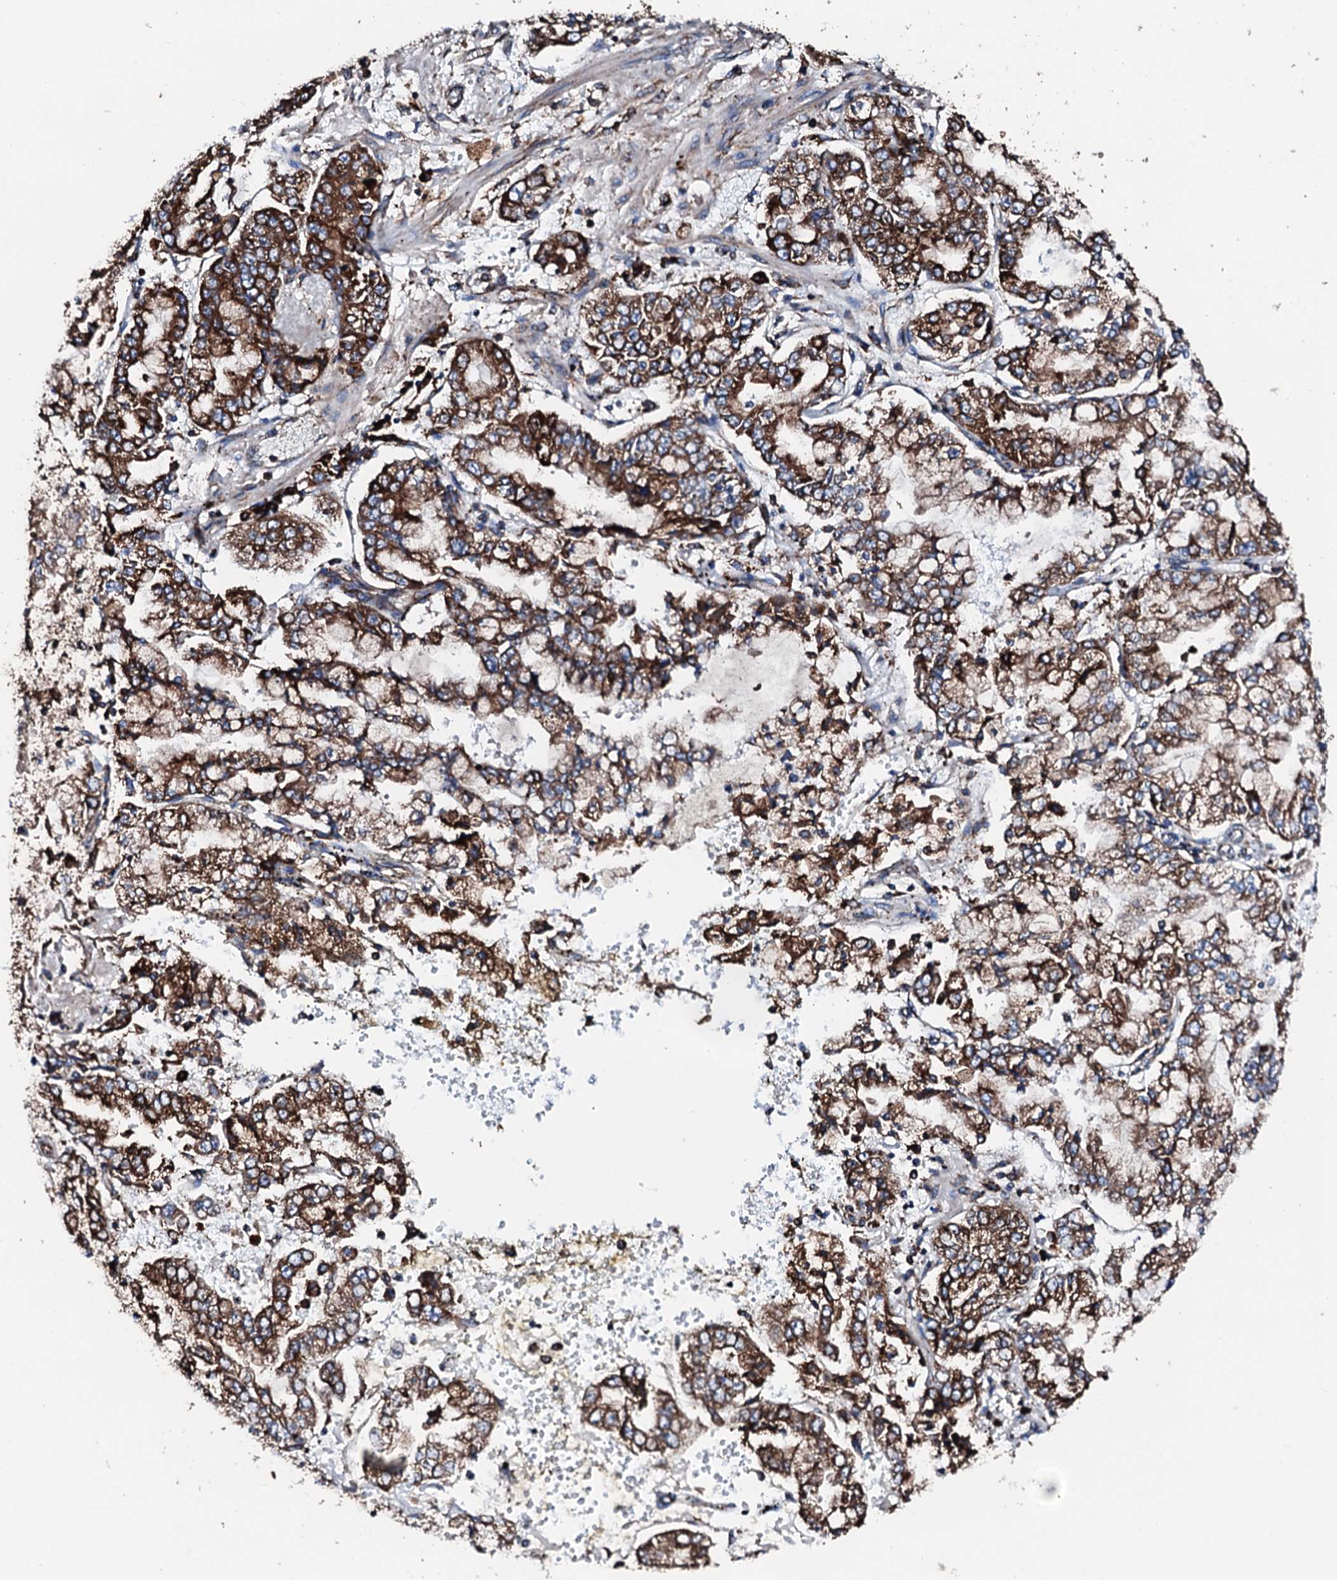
{"staining": {"intensity": "strong", "quantity": ">75%", "location": "cytoplasmic/membranous"}, "tissue": "stomach cancer", "cell_type": "Tumor cells", "image_type": "cancer", "snomed": [{"axis": "morphology", "description": "Adenocarcinoma, NOS"}, {"axis": "topography", "description": "Stomach"}], "caption": "Protein staining of stomach cancer tissue reveals strong cytoplasmic/membranous expression in approximately >75% of tumor cells.", "gene": "AMDHD1", "patient": {"sex": "male", "age": 76}}